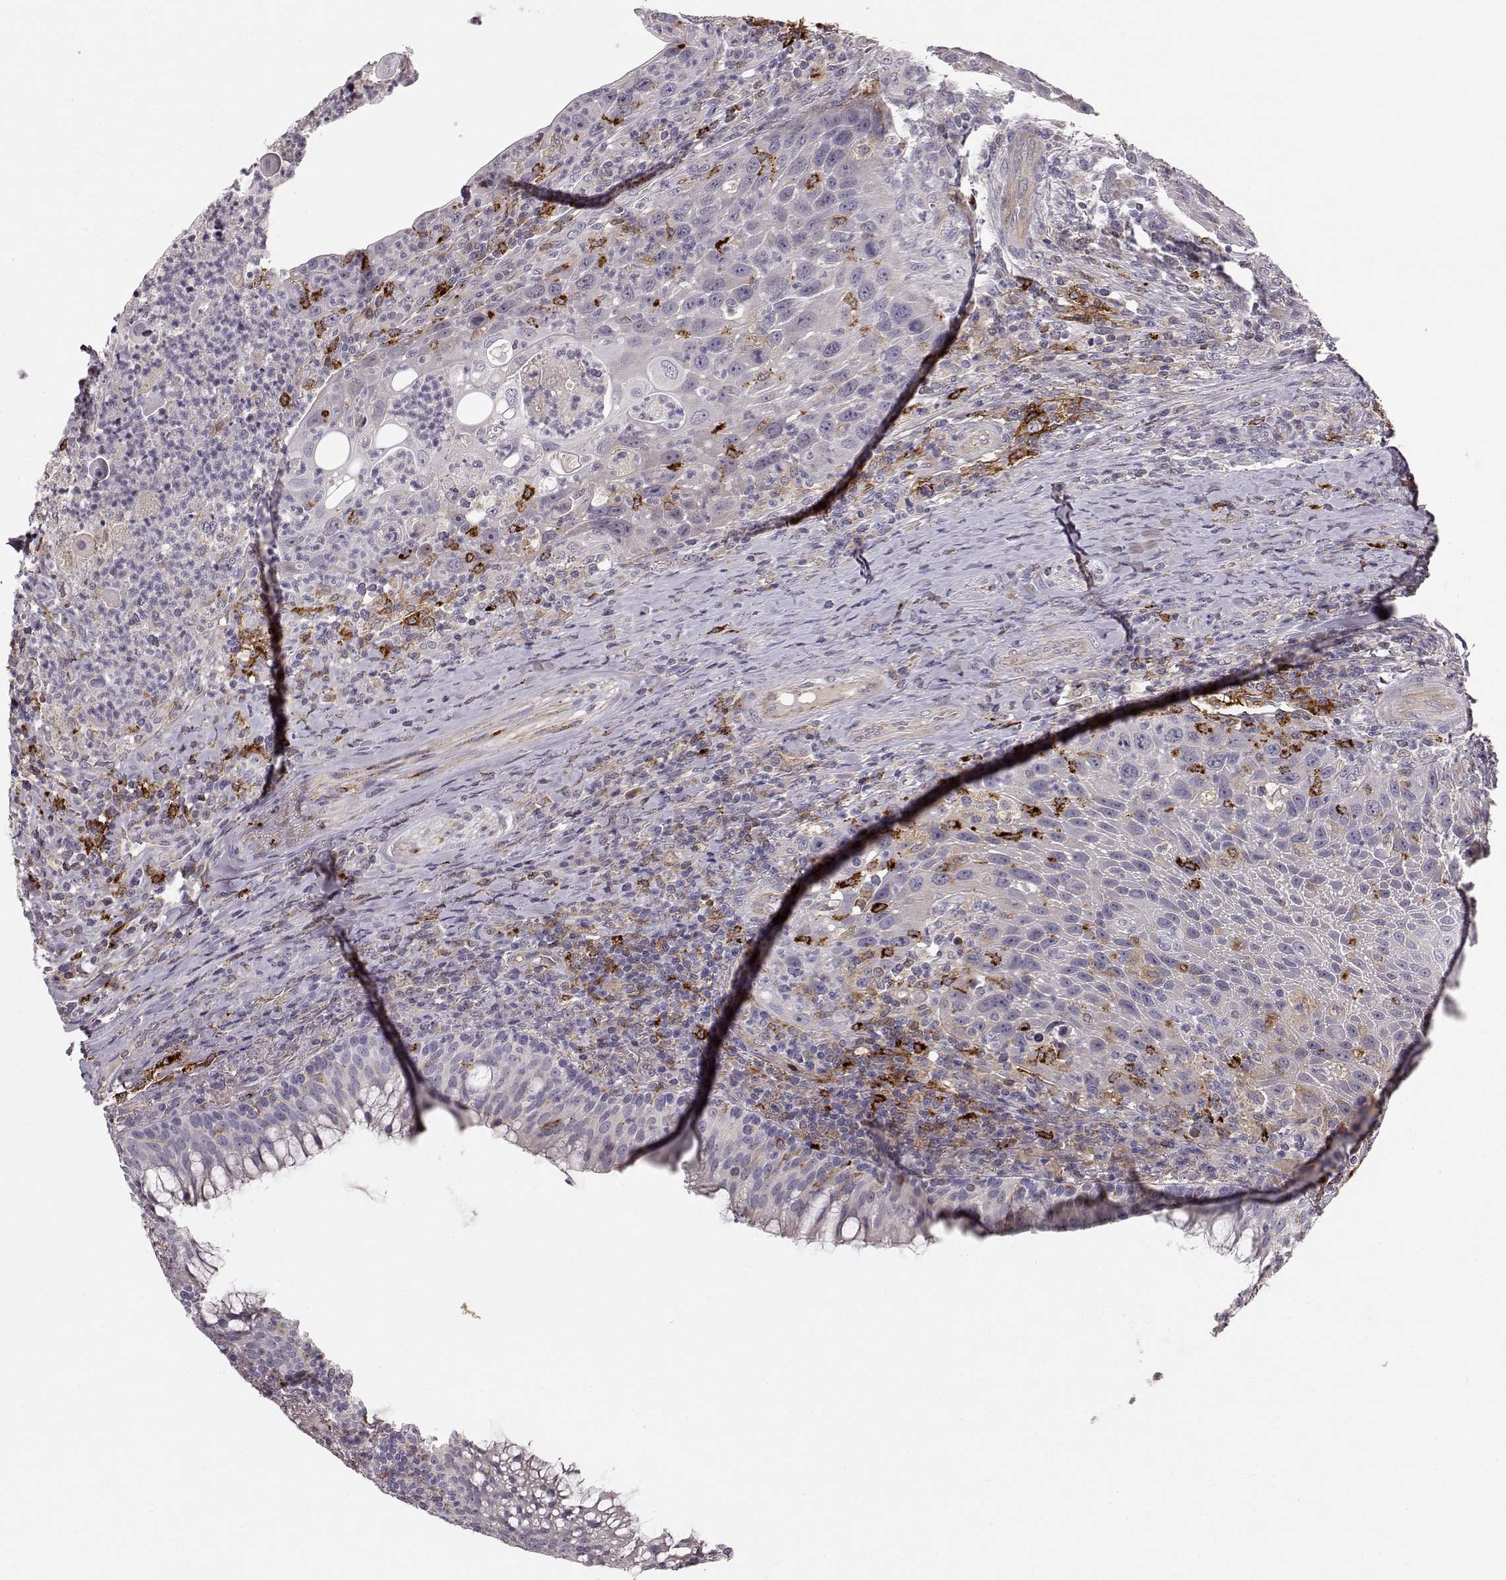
{"staining": {"intensity": "negative", "quantity": "none", "location": "none"}, "tissue": "head and neck cancer", "cell_type": "Tumor cells", "image_type": "cancer", "snomed": [{"axis": "morphology", "description": "Squamous cell carcinoma, NOS"}, {"axis": "topography", "description": "Head-Neck"}], "caption": "IHC of head and neck cancer (squamous cell carcinoma) demonstrates no staining in tumor cells.", "gene": "CCNF", "patient": {"sex": "male", "age": 69}}